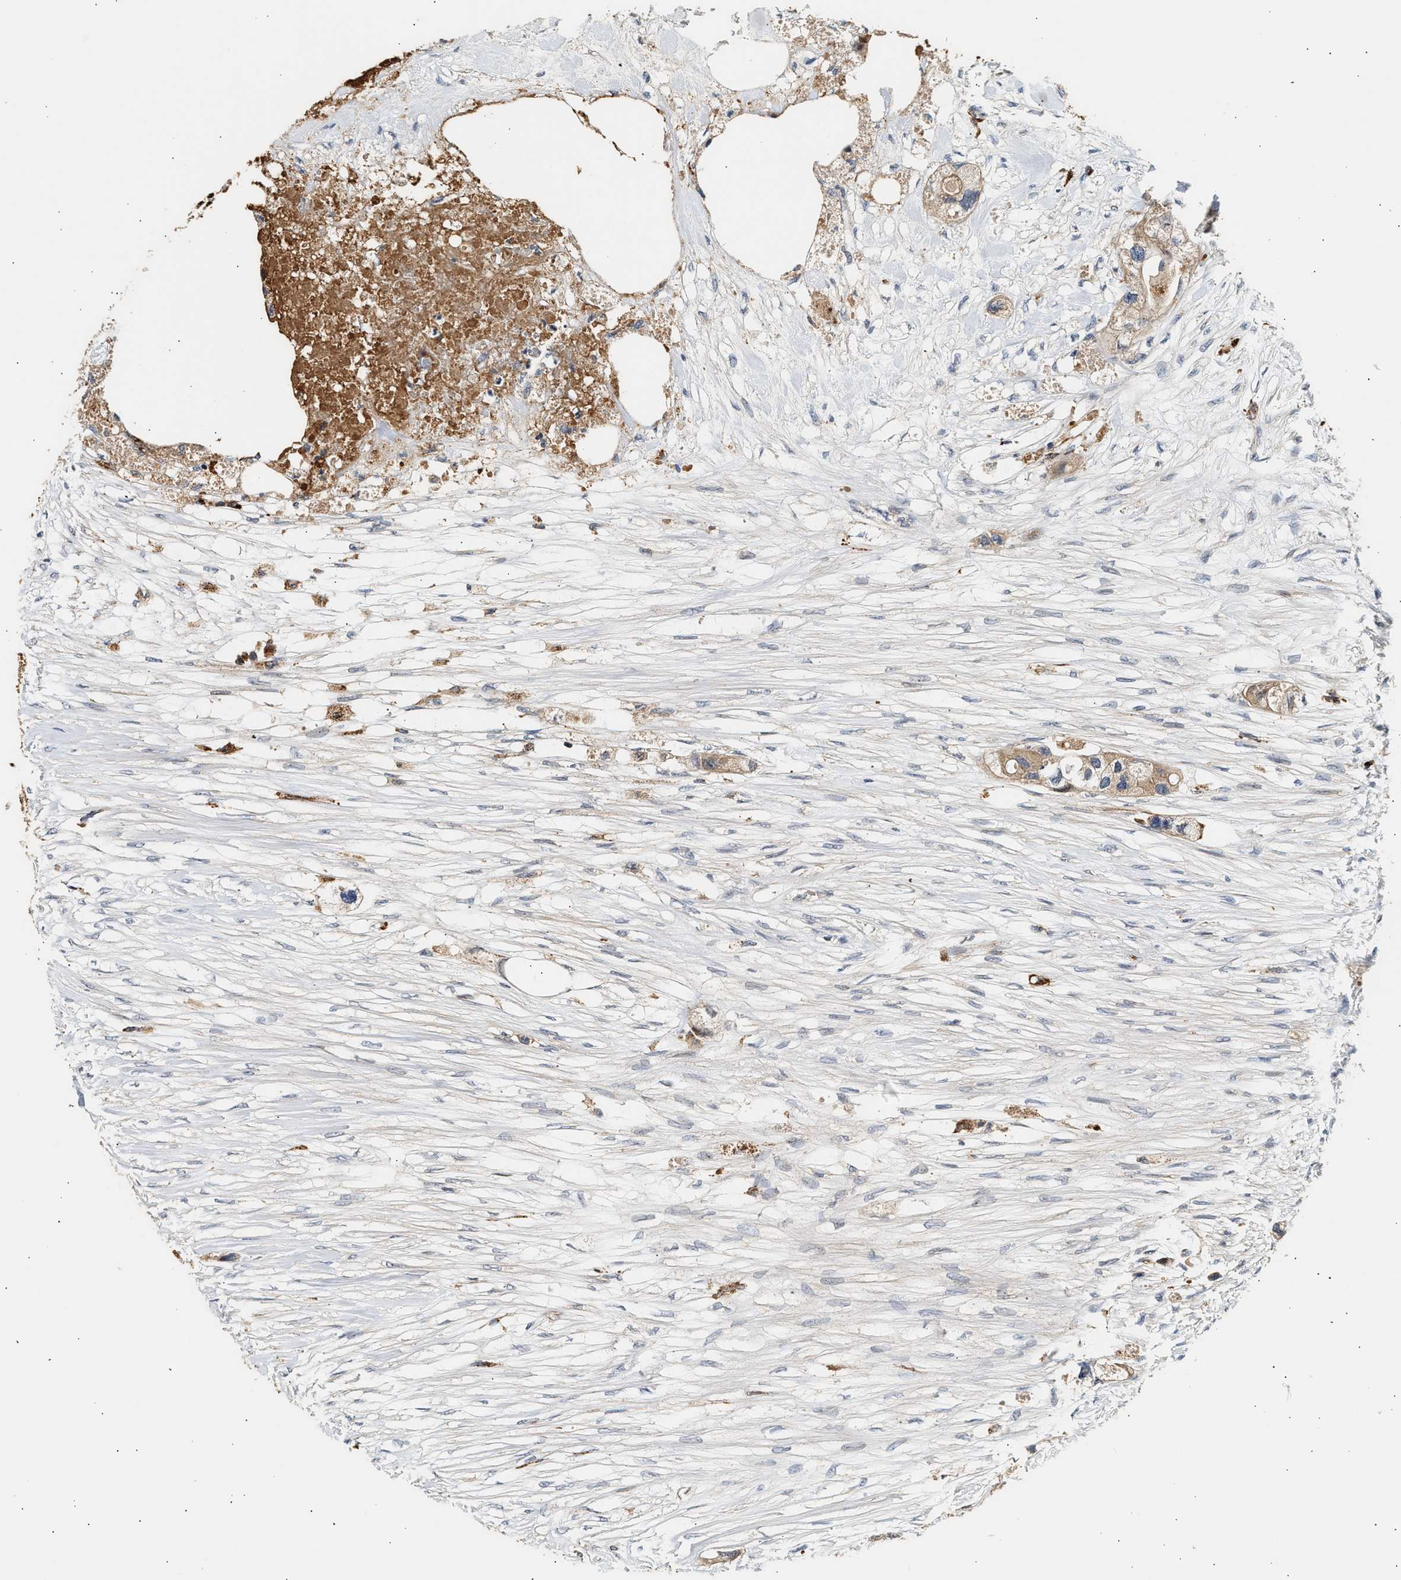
{"staining": {"intensity": "weak", "quantity": ">75%", "location": "cytoplasmic/membranous"}, "tissue": "colorectal cancer", "cell_type": "Tumor cells", "image_type": "cancer", "snomed": [{"axis": "morphology", "description": "Adenocarcinoma, NOS"}, {"axis": "topography", "description": "Colon"}], "caption": "This histopathology image demonstrates colorectal cancer (adenocarcinoma) stained with immunohistochemistry (IHC) to label a protein in brown. The cytoplasmic/membranous of tumor cells show weak positivity for the protein. Nuclei are counter-stained blue.", "gene": "PLD3", "patient": {"sex": "female", "age": 57}}